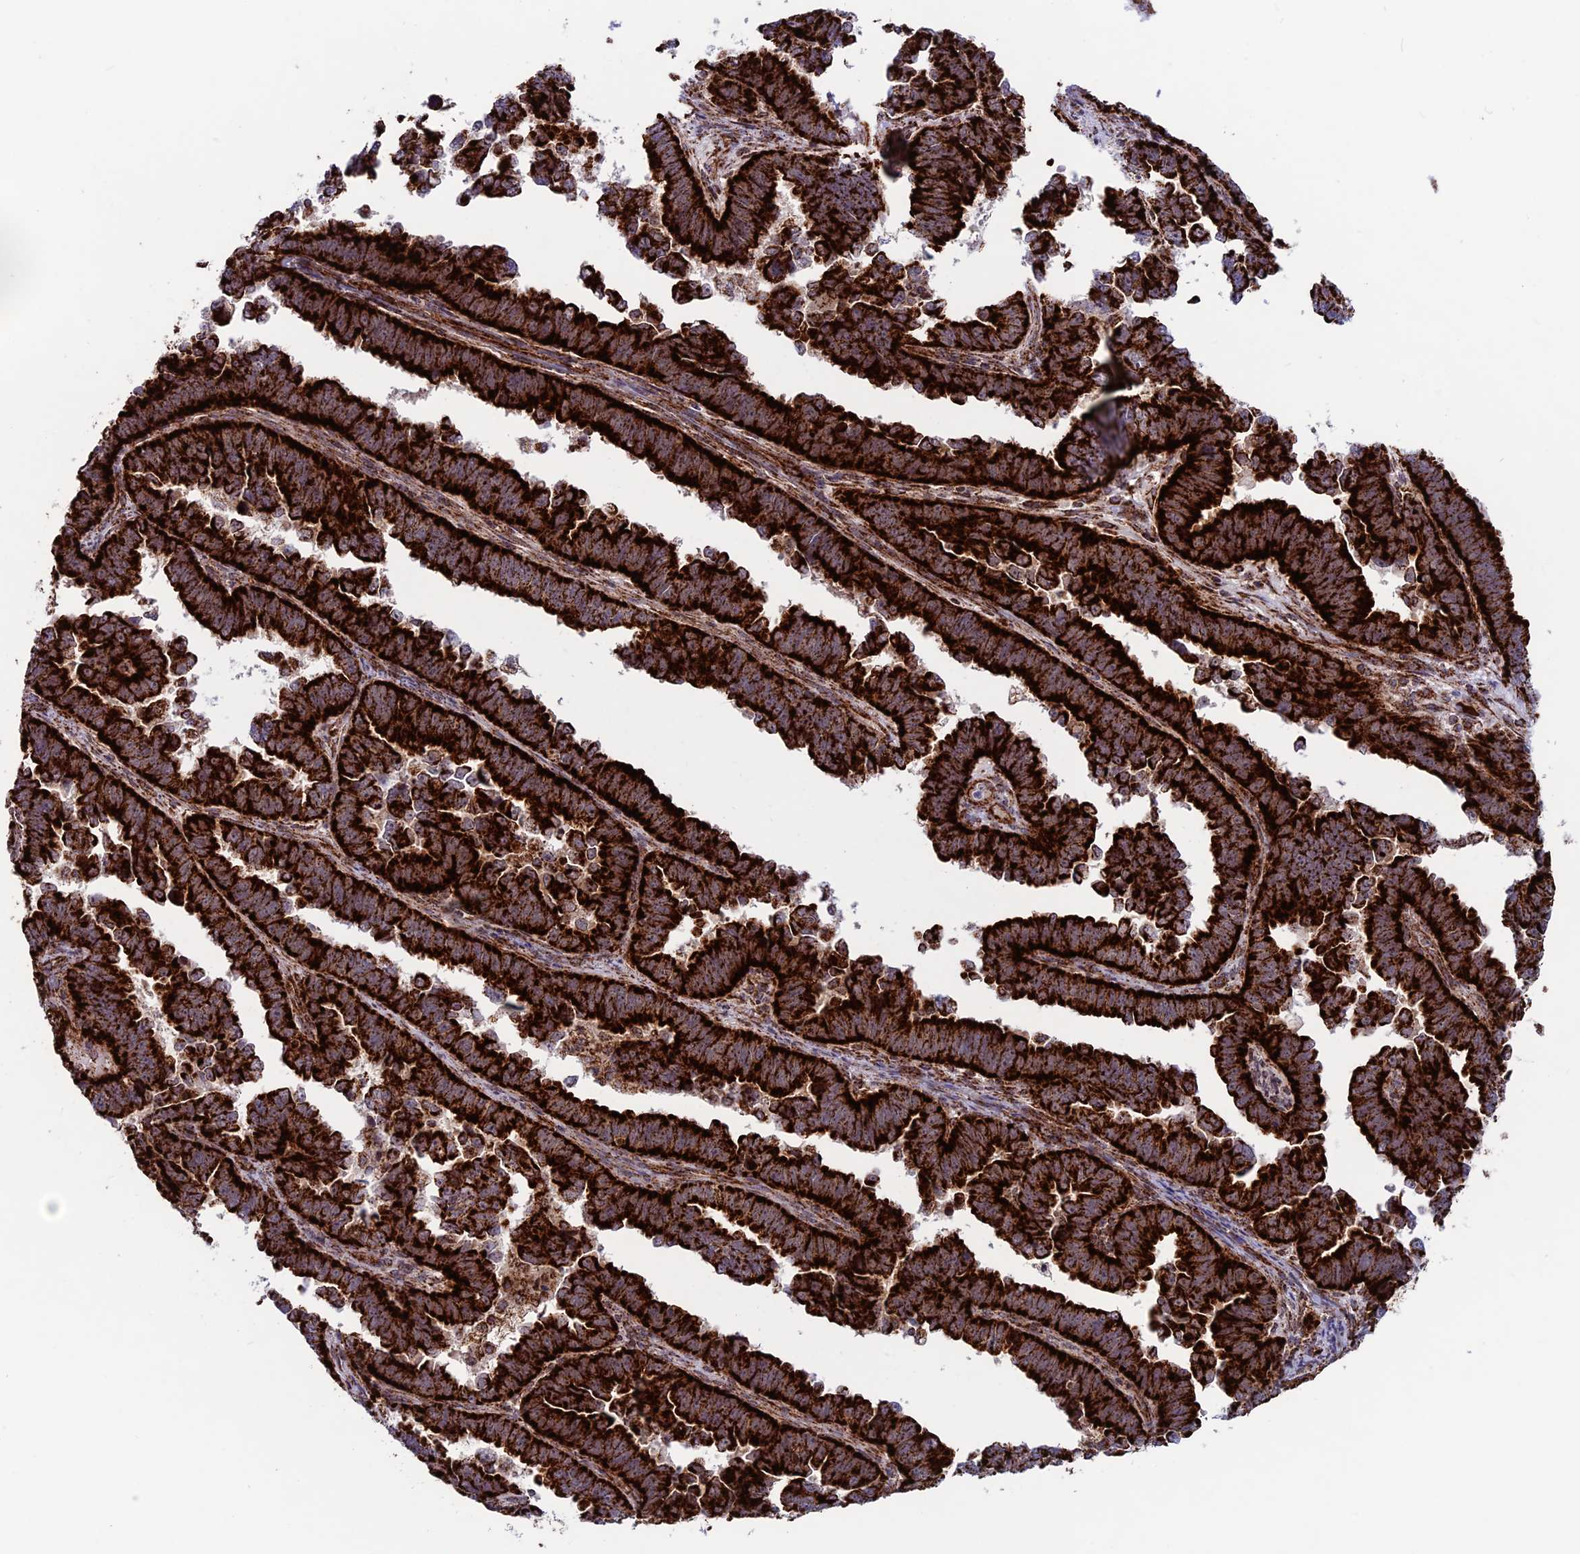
{"staining": {"intensity": "strong", "quantity": ">75%", "location": "cytoplasmic/membranous"}, "tissue": "endometrial cancer", "cell_type": "Tumor cells", "image_type": "cancer", "snomed": [{"axis": "morphology", "description": "Adenocarcinoma, NOS"}, {"axis": "topography", "description": "Endometrium"}], "caption": "Immunohistochemical staining of human adenocarcinoma (endometrial) exhibits strong cytoplasmic/membranous protein staining in about >75% of tumor cells.", "gene": "MRPS18B", "patient": {"sex": "female", "age": 75}}